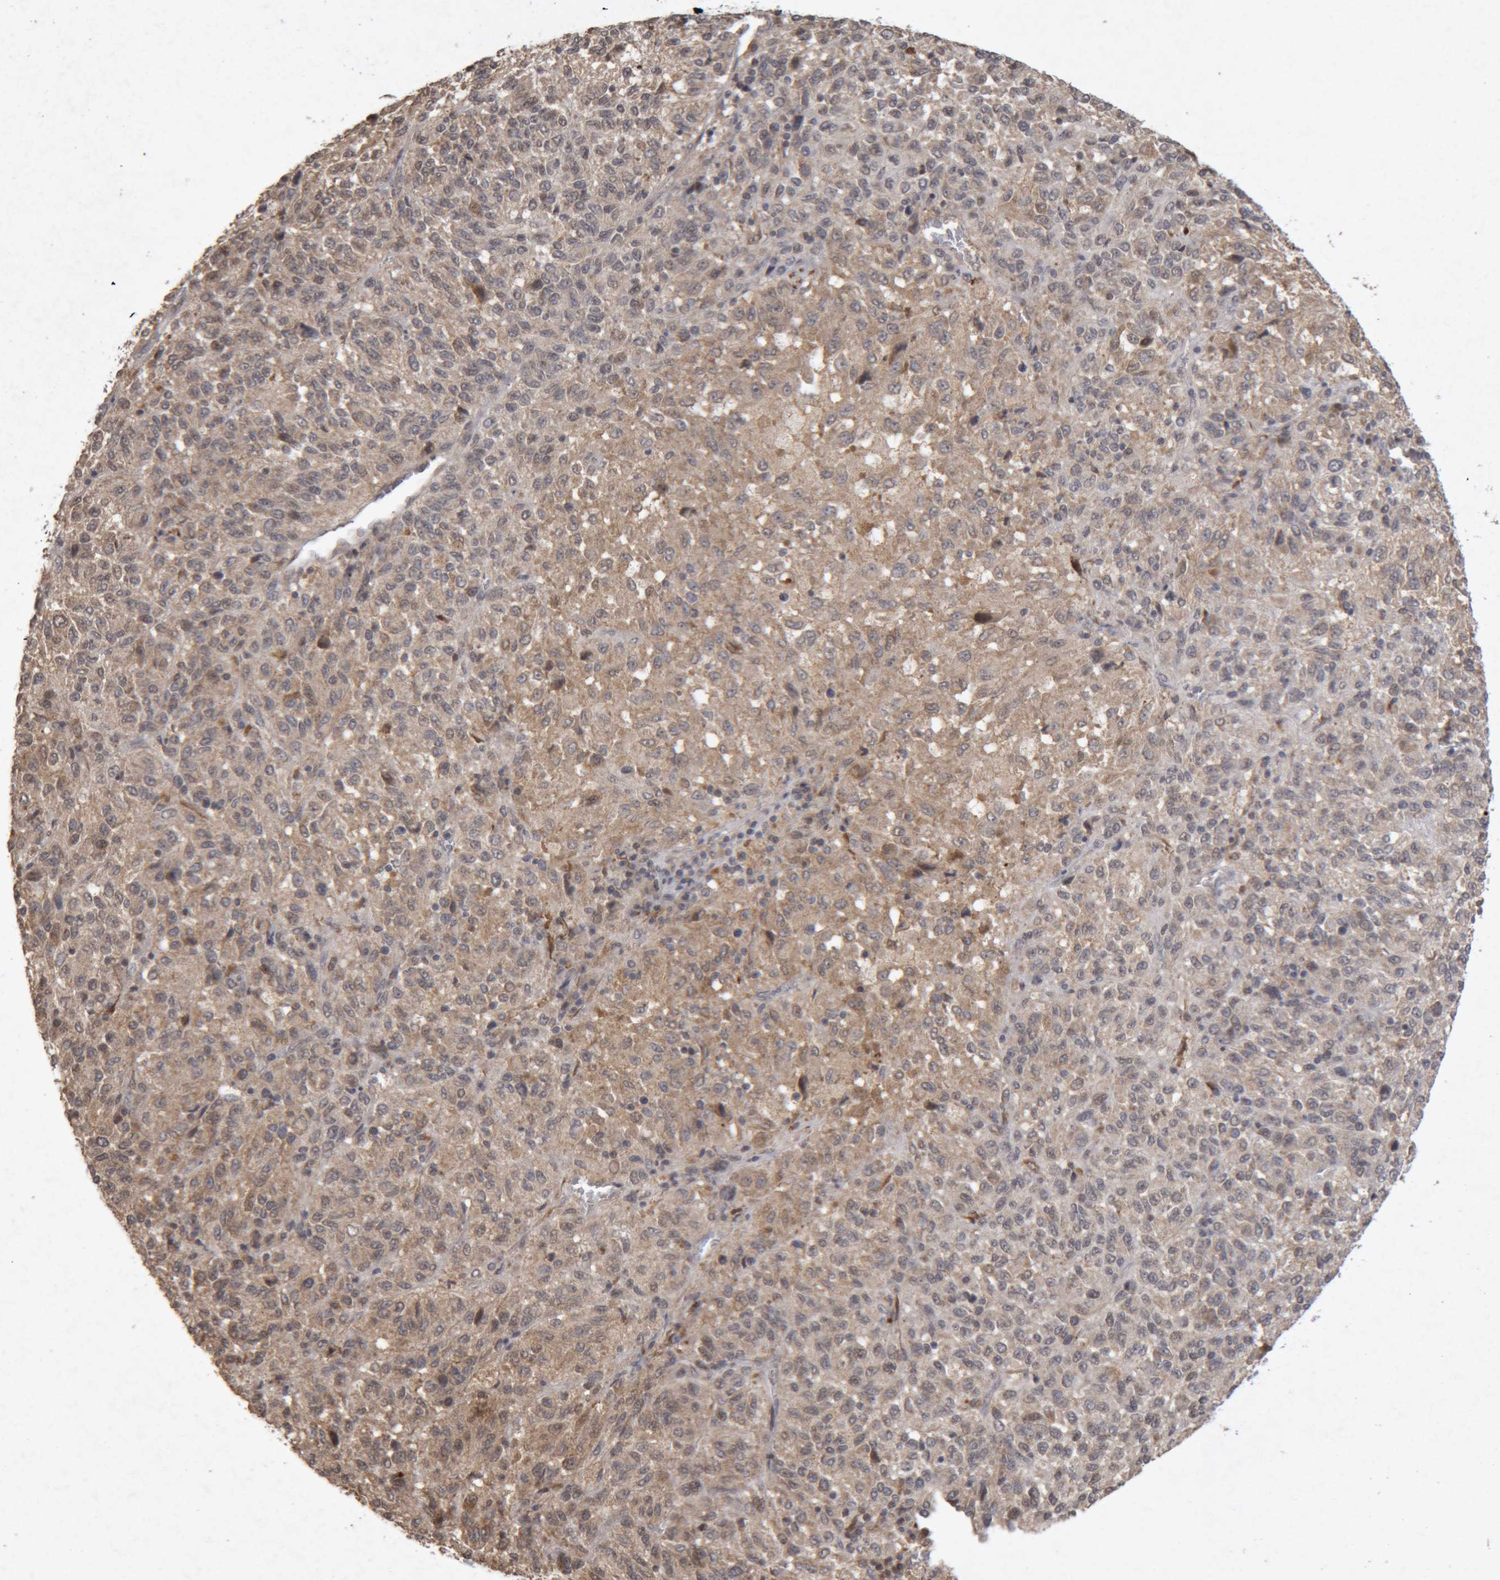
{"staining": {"intensity": "weak", "quantity": "25%-75%", "location": "cytoplasmic/membranous"}, "tissue": "melanoma", "cell_type": "Tumor cells", "image_type": "cancer", "snomed": [{"axis": "morphology", "description": "Malignant melanoma, Metastatic site"}, {"axis": "topography", "description": "Lung"}], "caption": "Immunohistochemistry (IHC) micrograph of human melanoma stained for a protein (brown), which displays low levels of weak cytoplasmic/membranous staining in about 25%-75% of tumor cells.", "gene": "MEP1A", "patient": {"sex": "male", "age": 64}}